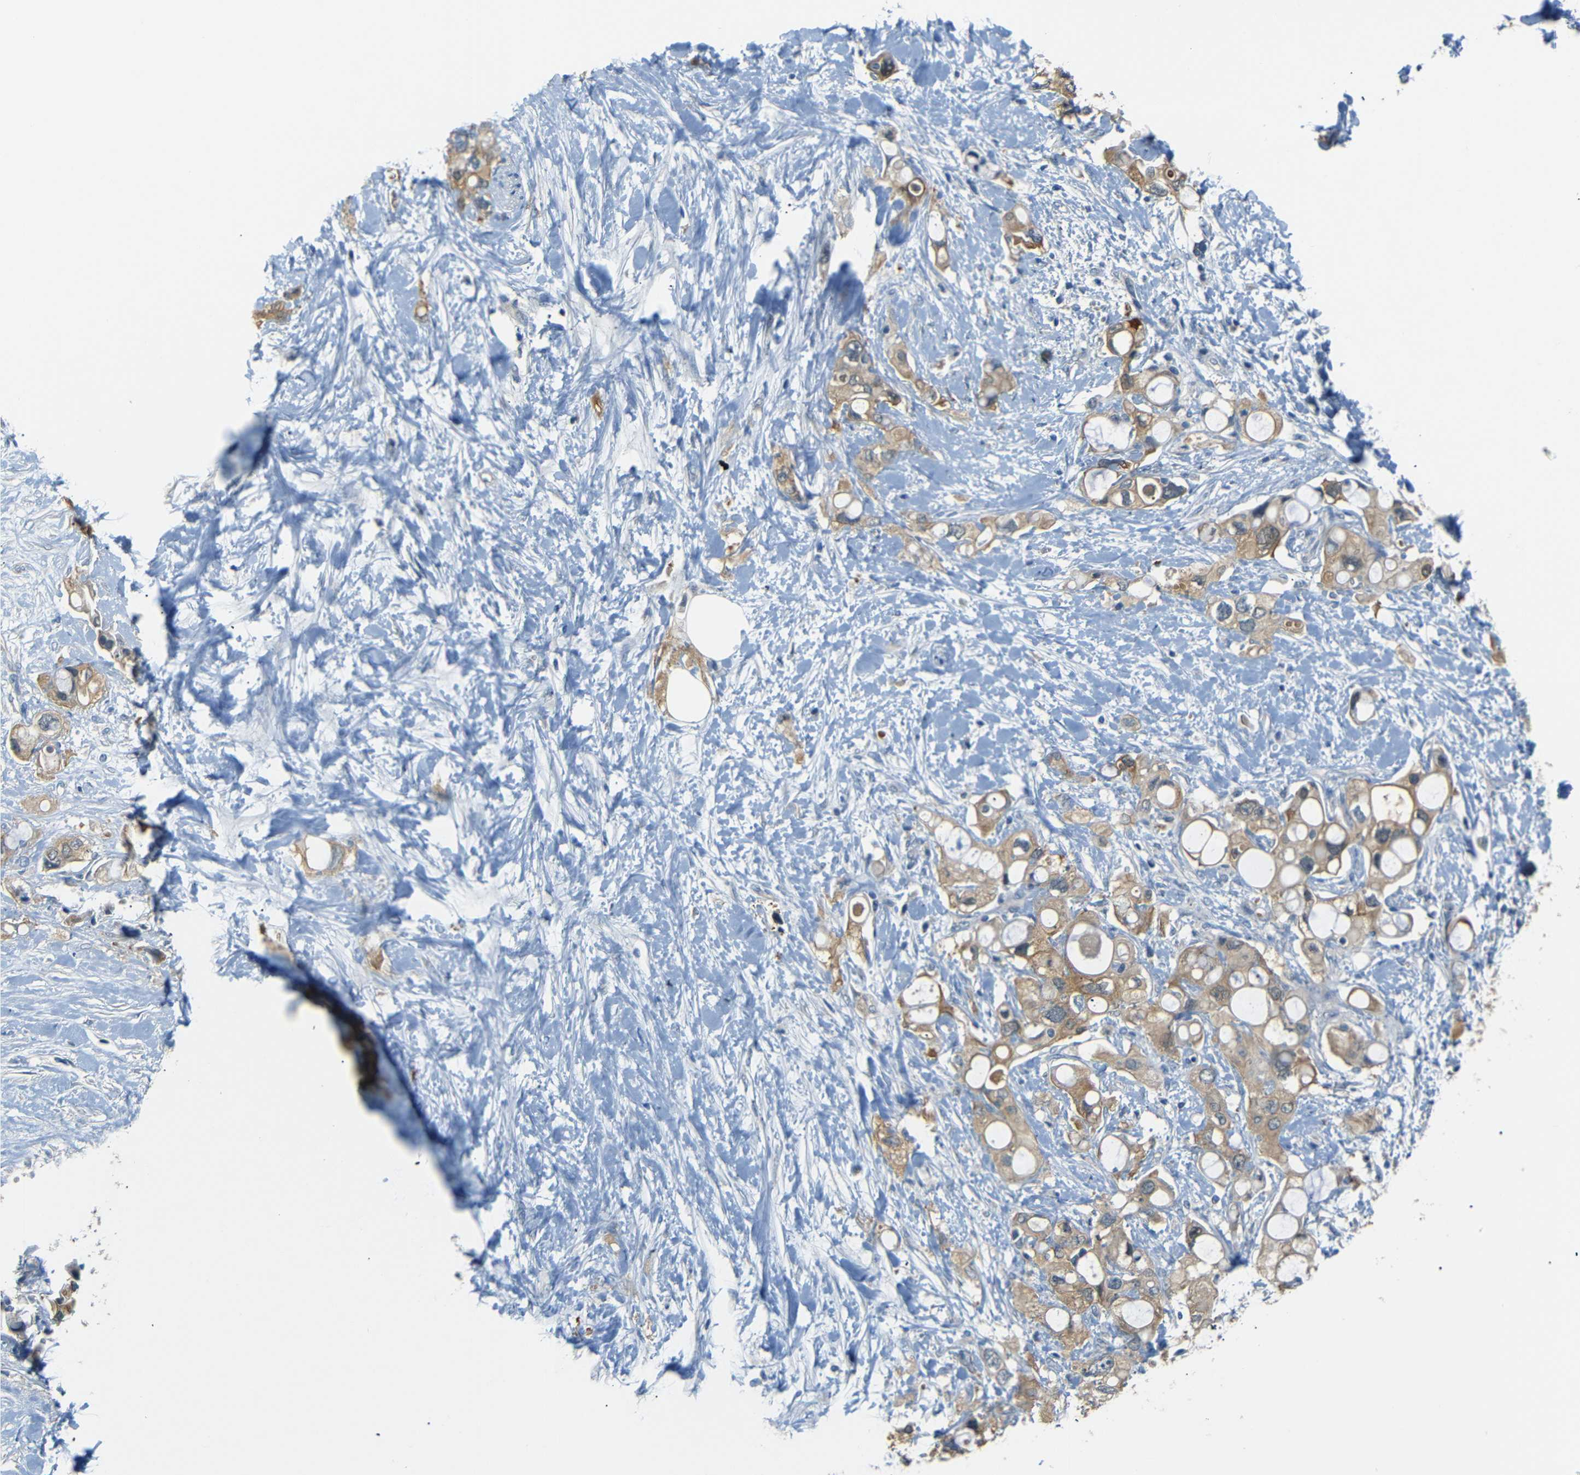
{"staining": {"intensity": "moderate", "quantity": ">75%", "location": "cytoplasmic/membranous"}, "tissue": "pancreatic cancer", "cell_type": "Tumor cells", "image_type": "cancer", "snomed": [{"axis": "morphology", "description": "Adenocarcinoma, NOS"}, {"axis": "topography", "description": "Pancreas"}], "caption": "High-power microscopy captured an IHC photomicrograph of adenocarcinoma (pancreatic), revealing moderate cytoplasmic/membranous staining in about >75% of tumor cells. (DAB = brown stain, brightfield microscopy at high magnification).", "gene": "SFN", "patient": {"sex": "female", "age": 56}}